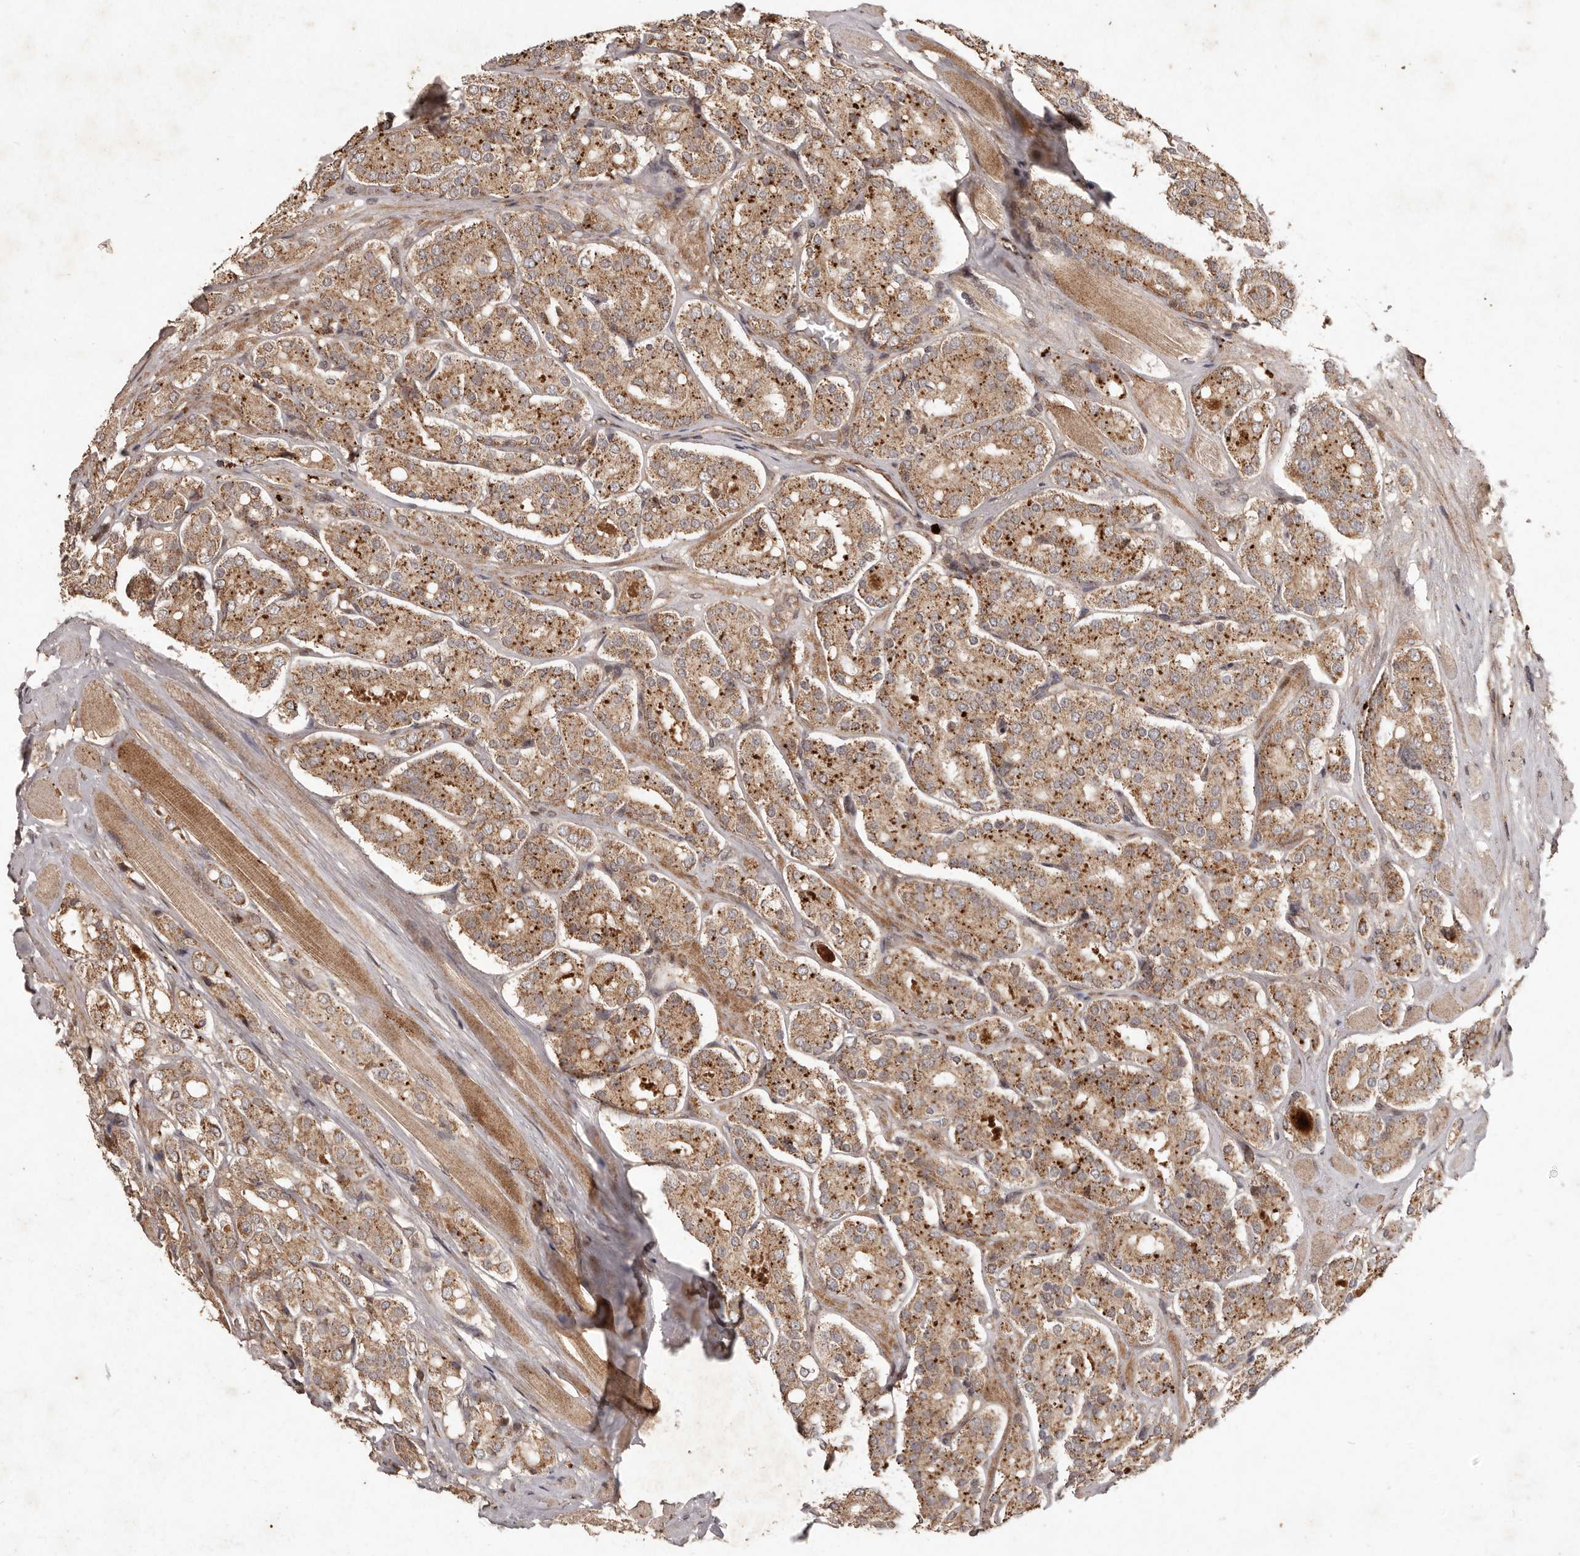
{"staining": {"intensity": "moderate", "quantity": ">75%", "location": "cytoplasmic/membranous"}, "tissue": "prostate cancer", "cell_type": "Tumor cells", "image_type": "cancer", "snomed": [{"axis": "morphology", "description": "Adenocarcinoma, High grade"}, {"axis": "topography", "description": "Prostate"}], "caption": "A photomicrograph of high-grade adenocarcinoma (prostate) stained for a protein exhibits moderate cytoplasmic/membranous brown staining in tumor cells.", "gene": "PLOD2", "patient": {"sex": "male", "age": 65}}